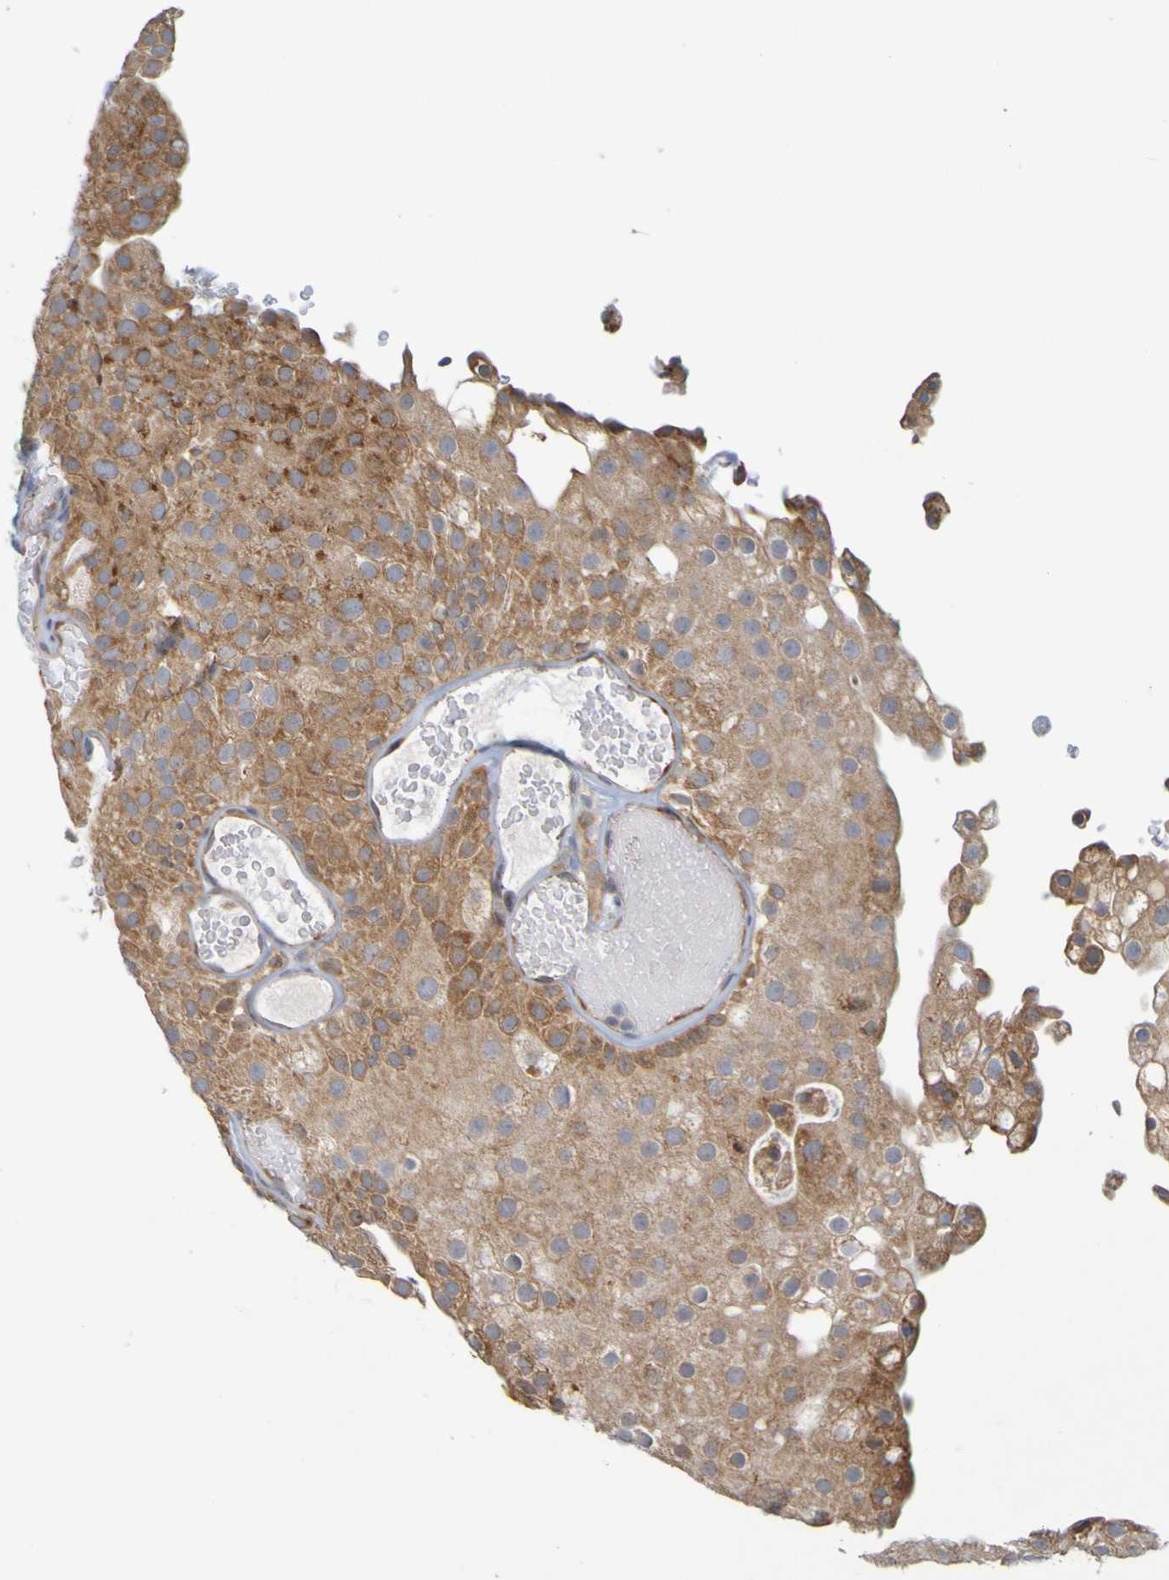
{"staining": {"intensity": "moderate", "quantity": ">75%", "location": "cytoplasmic/membranous"}, "tissue": "urothelial cancer", "cell_type": "Tumor cells", "image_type": "cancer", "snomed": [{"axis": "morphology", "description": "Urothelial carcinoma, Low grade"}, {"axis": "topography", "description": "Urinary bladder"}], "caption": "This is a histology image of immunohistochemistry staining of urothelial carcinoma (low-grade), which shows moderate expression in the cytoplasmic/membranous of tumor cells.", "gene": "MOGS", "patient": {"sex": "male", "age": 78}}